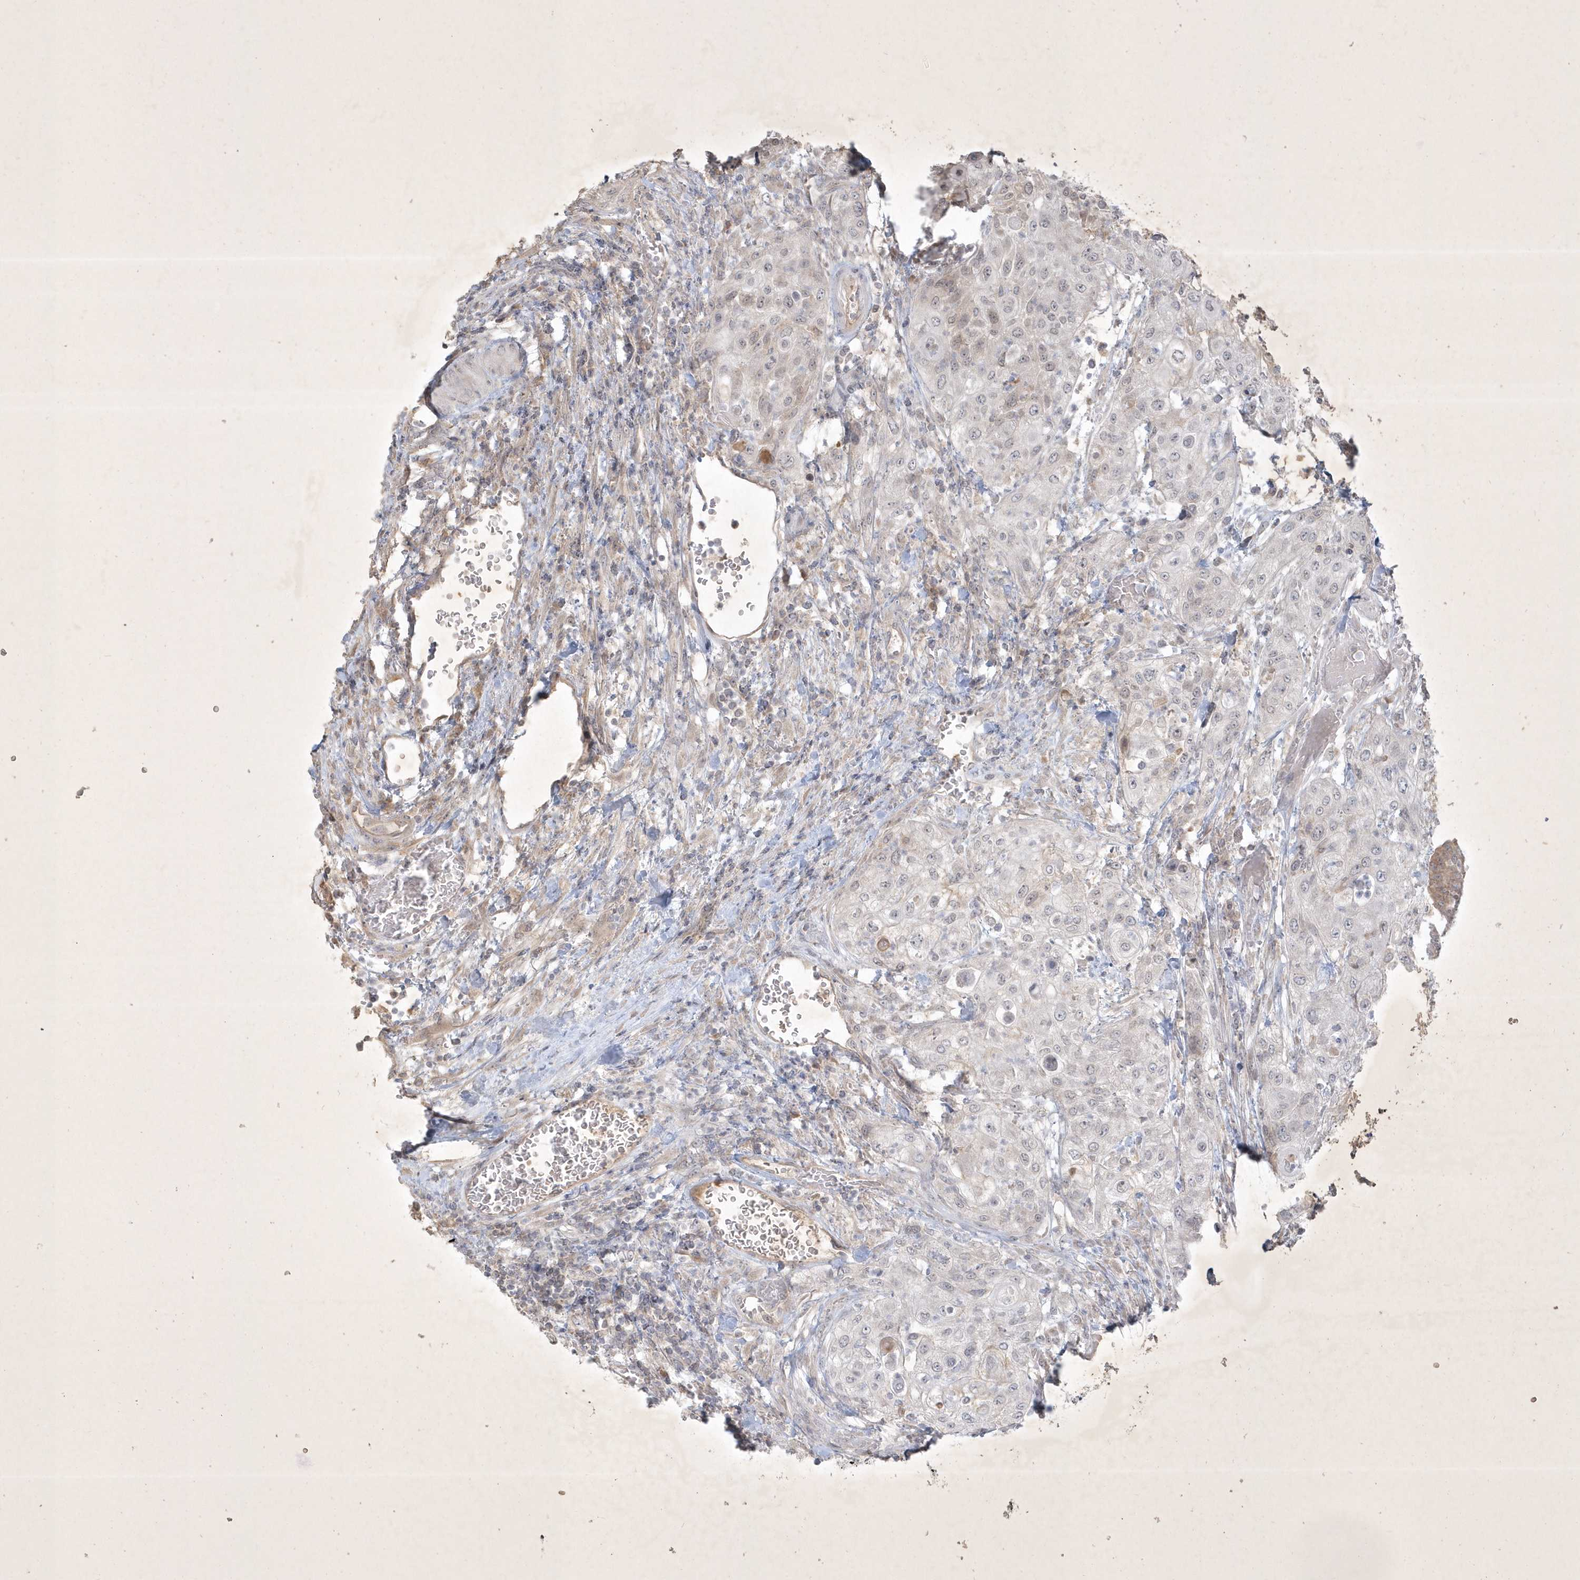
{"staining": {"intensity": "negative", "quantity": "none", "location": "none"}, "tissue": "urothelial cancer", "cell_type": "Tumor cells", "image_type": "cancer", "snomed": [{"axis": "morphology", "description": "Urothelial carcinoma, High grade"}, {"axis": "topography", "description": "Urinary bladder"}], "caption": "Human high-grade urothelial carcinoma stained for a protein using IHC demonstrates no staining in tumor cells.", "gene": "BOD1", "patient": {"sex": "female", "age": 79}}